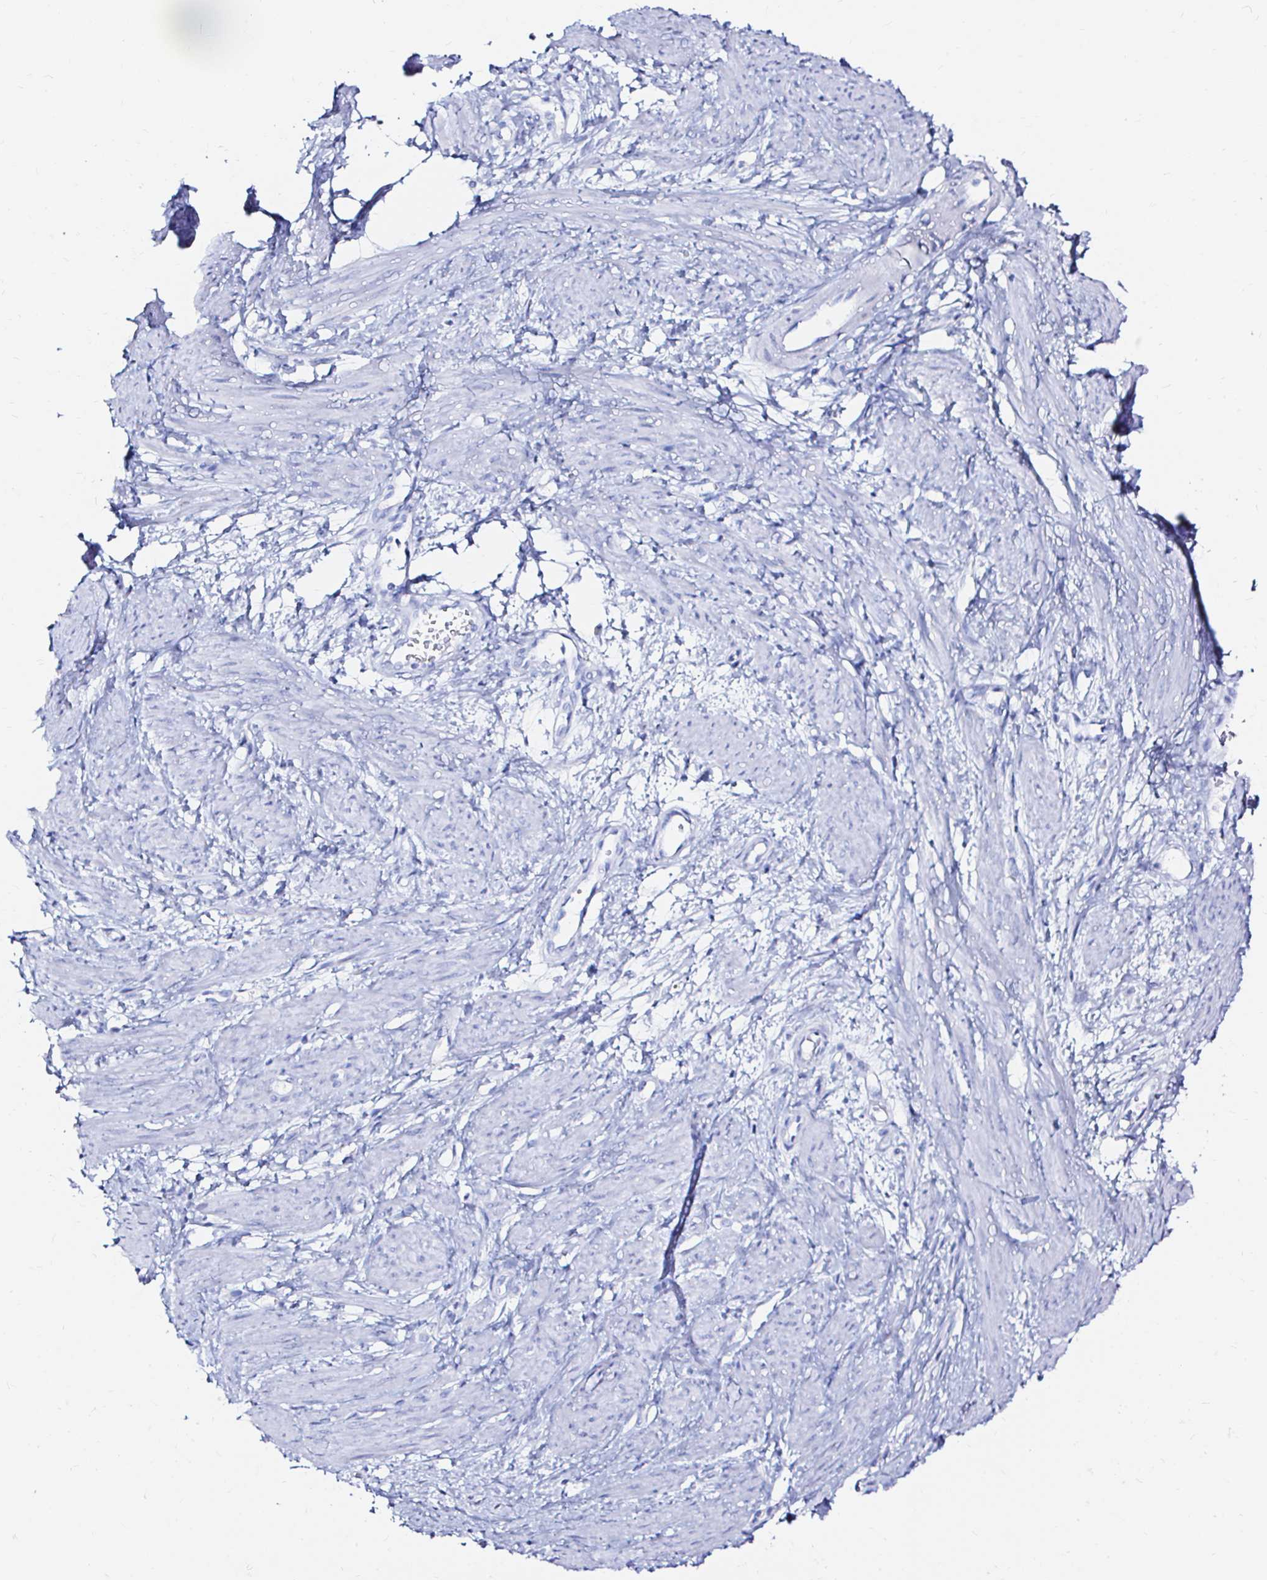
{"staining": {"intensity": "negative", "quantity": "none", "location": "none"}, "tissue": "smooth muscle", "cell_type": "Smooth muscle cells", "image_type": "normal", "snomed": [{"axis": "morphology", "description": "Normal tissue, NOS"}, {"axis": "topography", "description": "Smooth muscle"}, {"axis": "topography", "description": "Uterus"}], "caption": "Smooth muscle was stained to show a protein in brown. There is no significant positivity in smooth muscle cells. (DAB (3,3'-diaminobenzidine) immunohistochemistry (IHC), high magnification).", "gene": "ZNF432", "patient": {"sex": "female", "age": 39}}